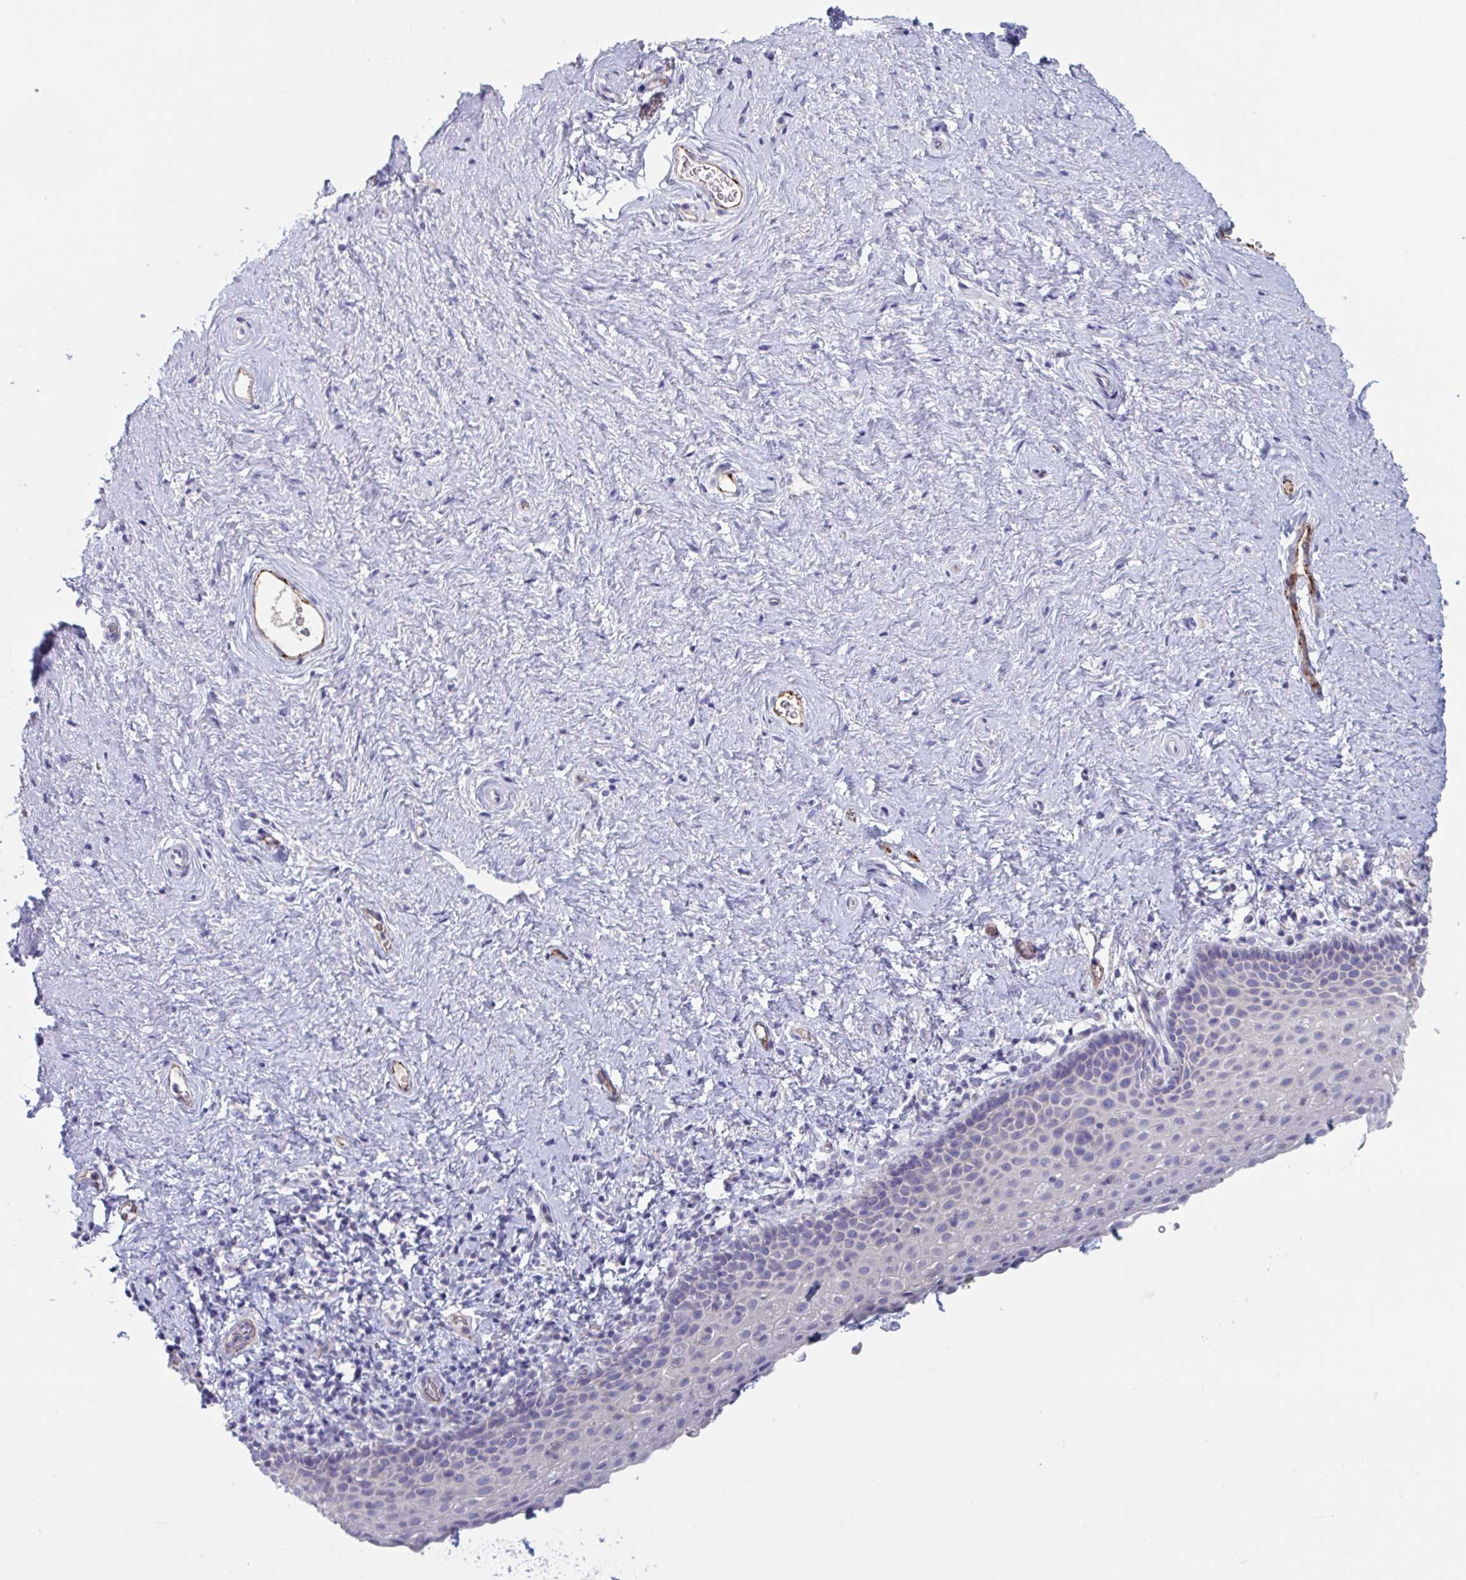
{"staining": {"intensity": "negative", "quantity": "none", "location": "none"}, "tissue": "vagina", "cell_type": "Squamous epithelial cells", "image_type": "normal", "snomed": [{"axis": "morphology", "description": "Normal tissue, NOS"}, {"axis": "topography", "description": "Vagina"}], "caption": "This is an IHC photomicrograph of benign human vagina. There is no positivity in squamous epithelial cells.", "gene": "ABHD16A", "patient": {"sex": "female", "age": 61}}